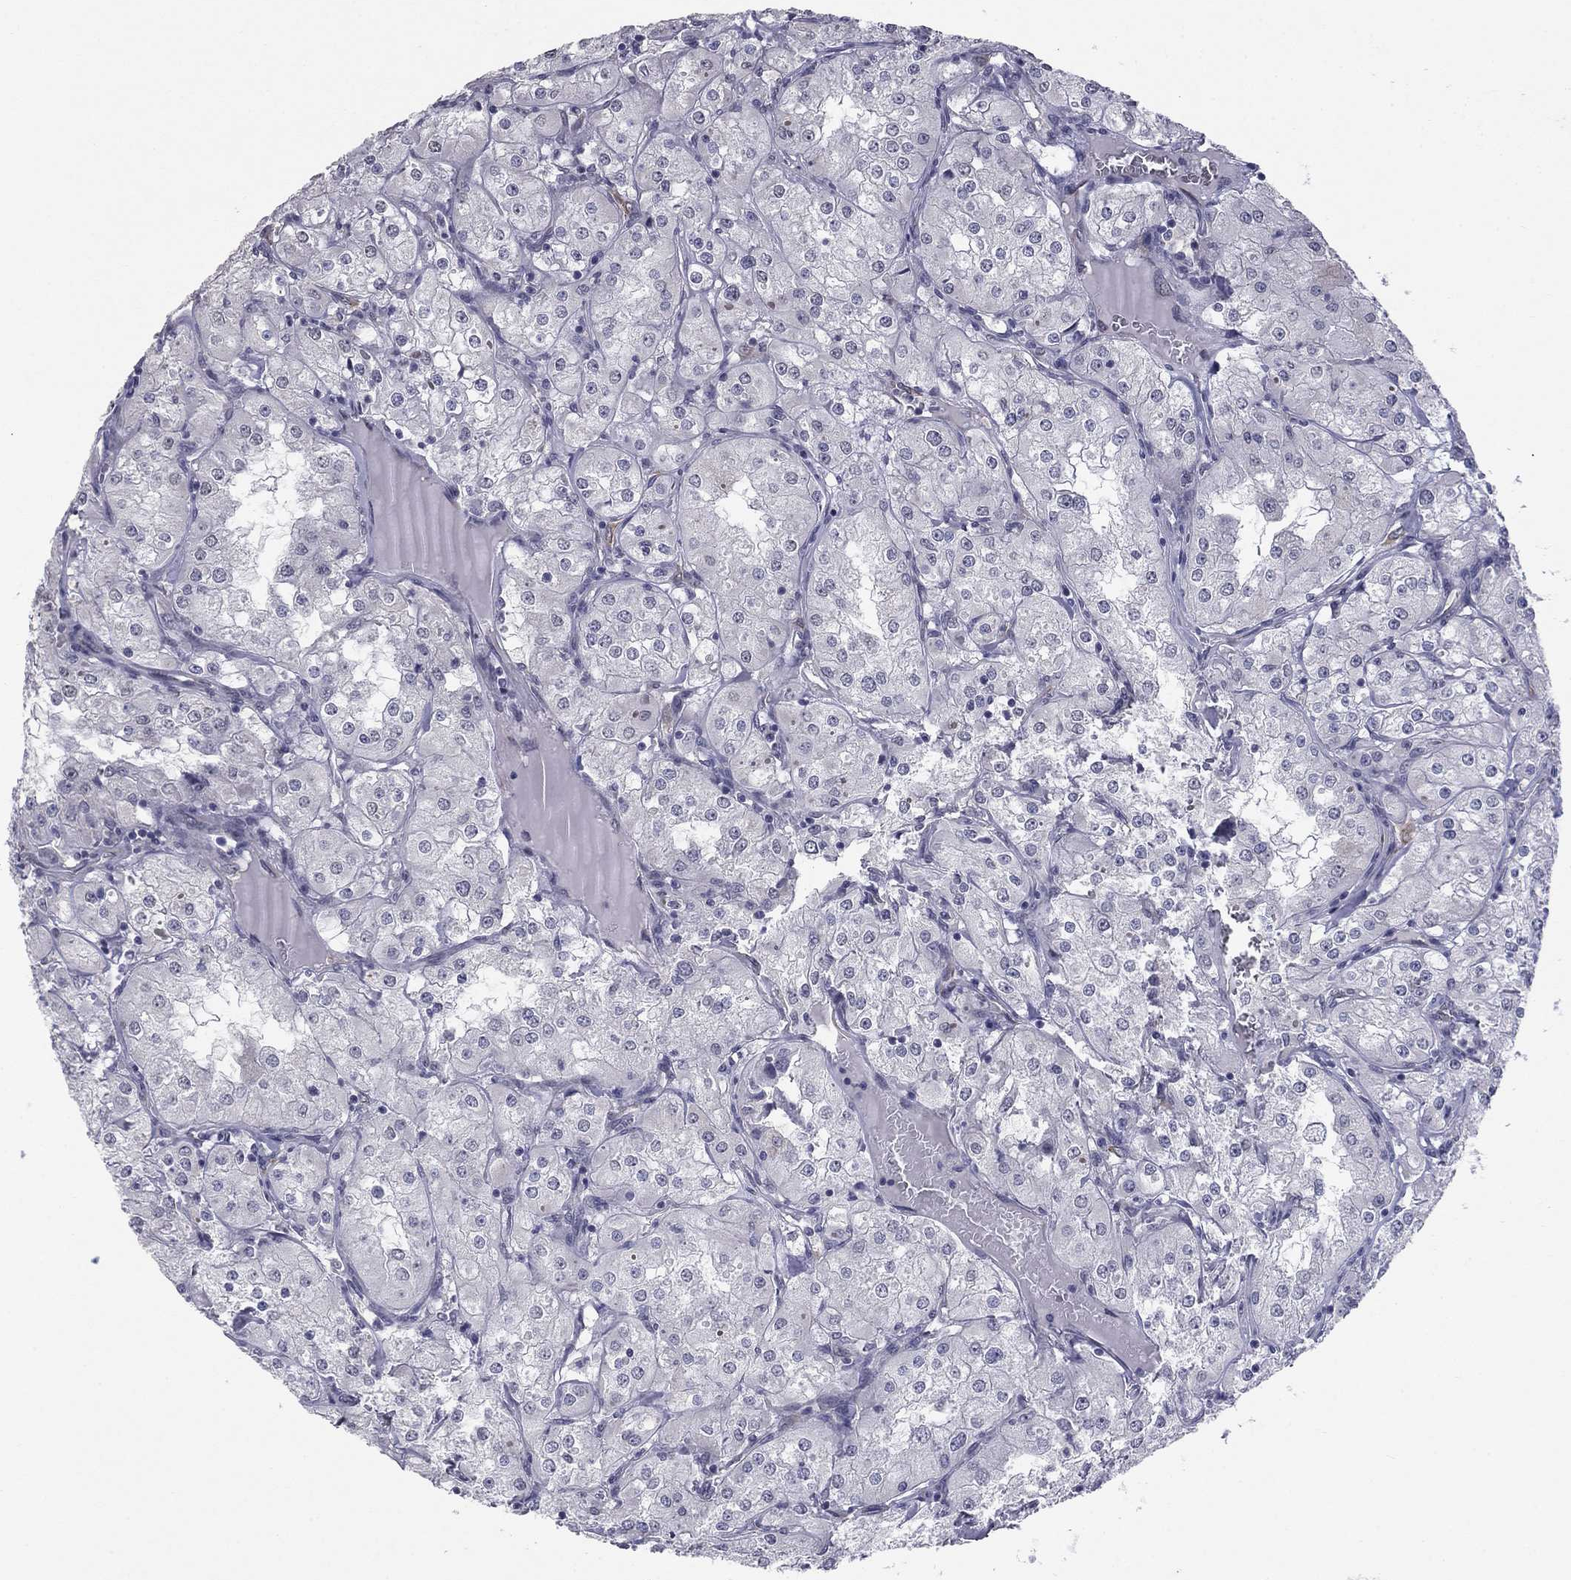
{"staining": {"intensity": "negative", "quantity": "none", "location": "none"}, "tissue": "renal cancer", "cell_type": "Tumor cells", "image_type": "cancer", "snomed": [{"axis": "morphology", "description": "Adenocarcinoma, NOS"}, {"axis": "topography", "description": "Kidney"}], "caption": "Human adenocarcinoma (renal) stained for a protein using immunohistochemistry (IHC) displays no expression in tumor cells.", "gene": "PRRT2", "patient": {"sex": "male", "age": 77}}